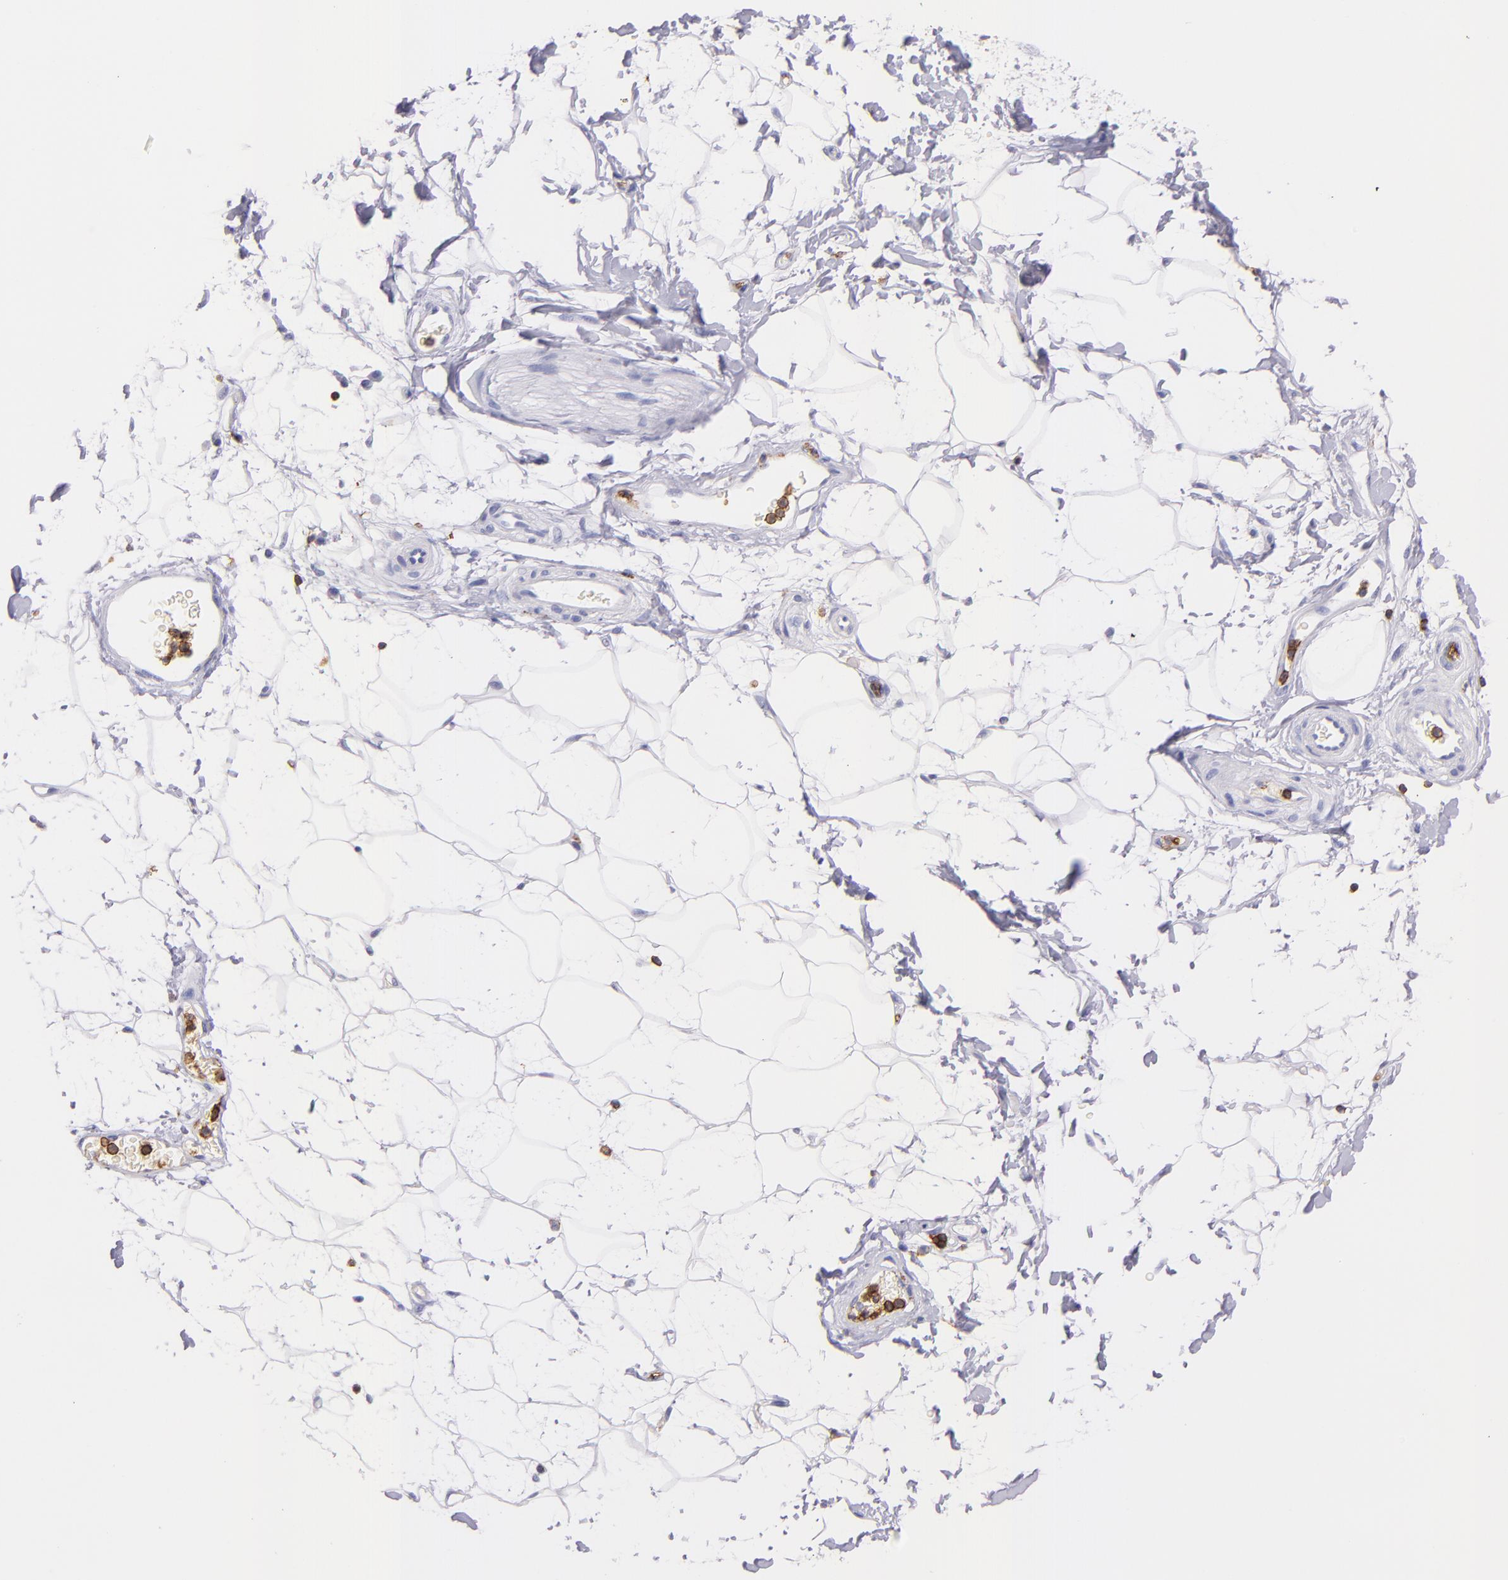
{"staining": {"intensity": "negative", "quantity": "none", "location": "none"}, "tissue": "adipose tissue", "cell_type": "Adipocytes", "image_type": "normal", "snomed": [{"axis": "morphology", "description": "Normal tissue, NOS"}, {"axis": "topography", "description": "Soft tissue"}], "caption": "Image shows no significant protein positivity in adipocytes of normal adipose tissue.", "gene": "SPN", "patient": {"sex": "male", "age": 72}}